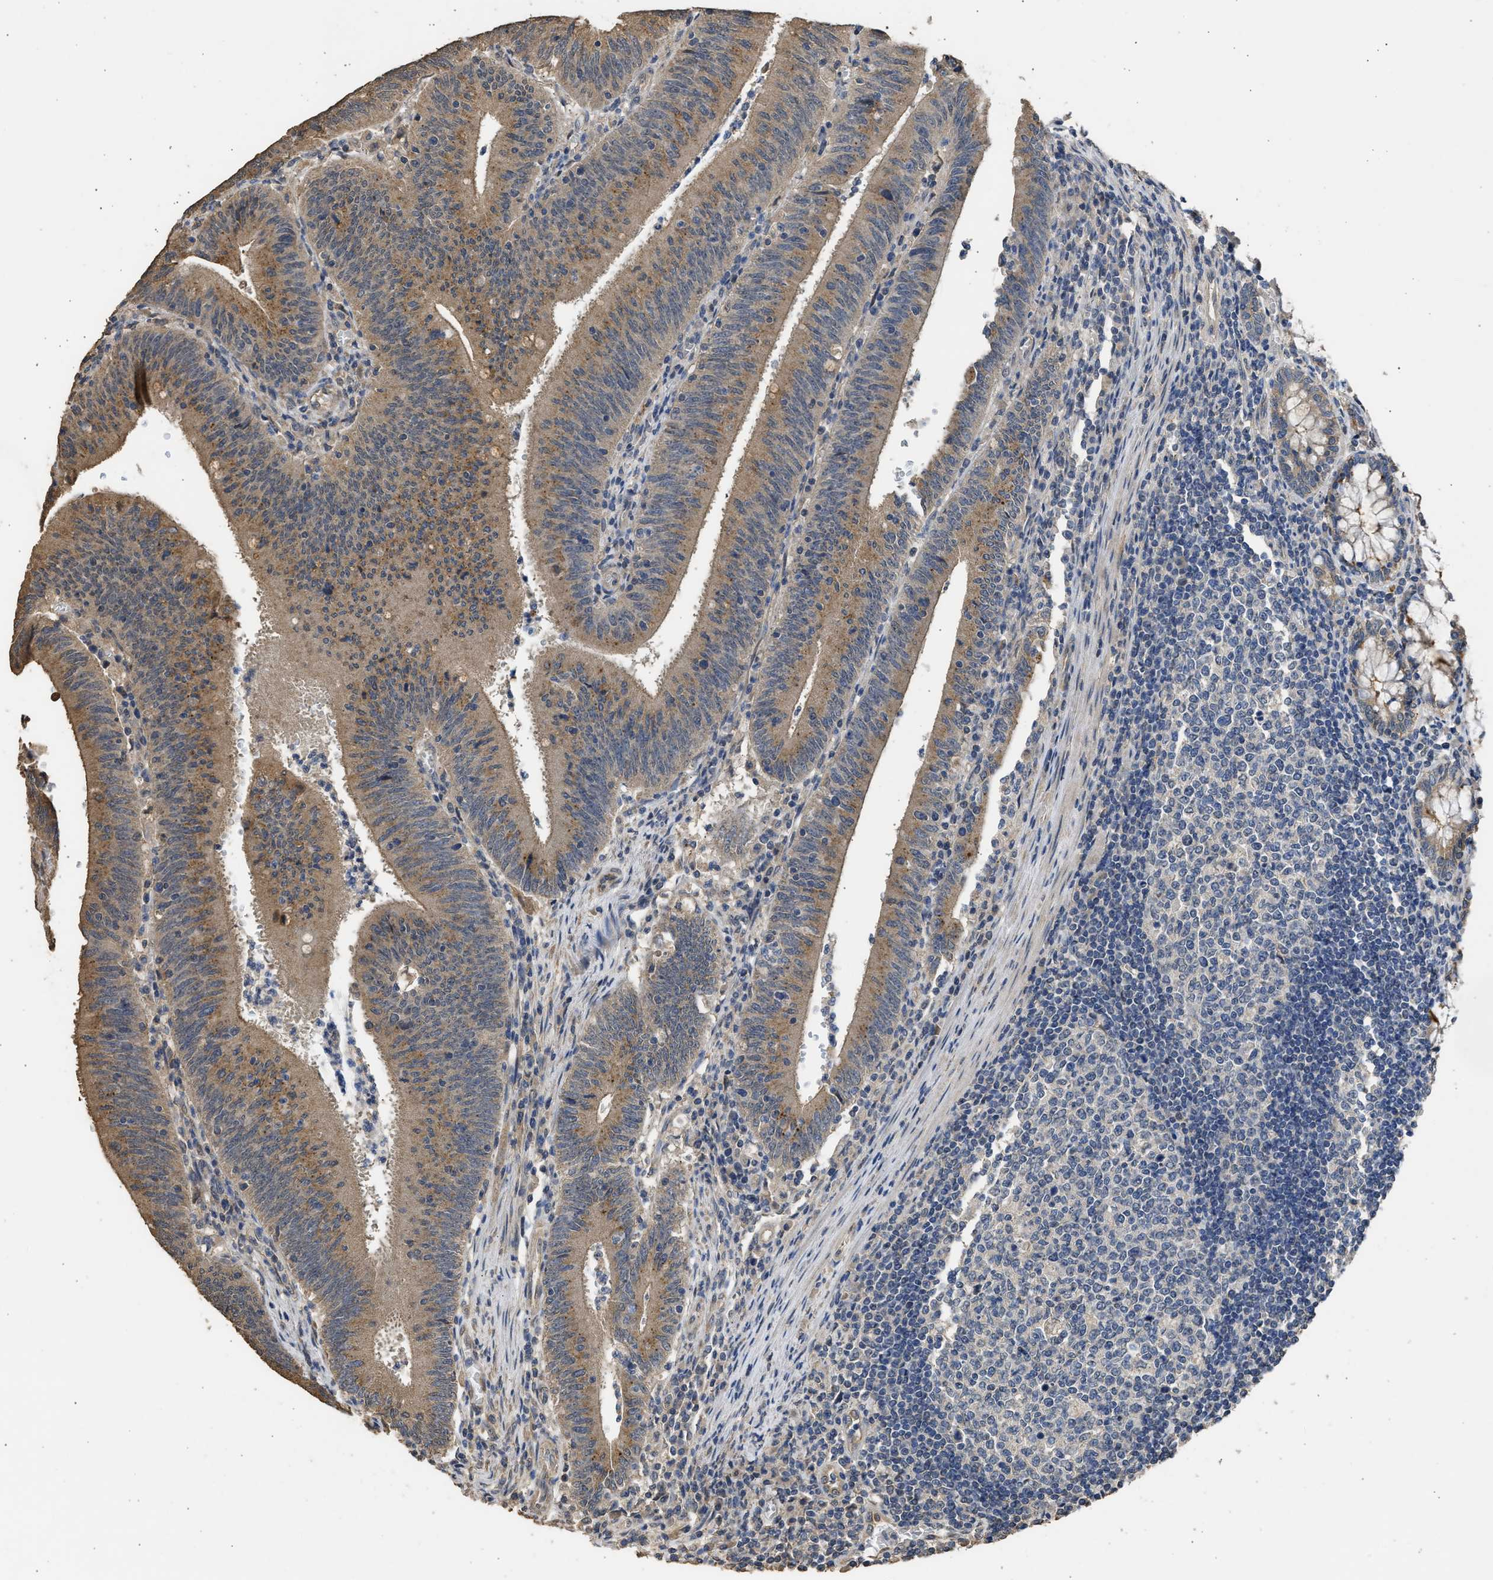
{"staining": {"intensity": "moderate", "quantity": ">75%", "location": "cytoplasmic/membranous"}, "tissue": "colorectal cancer", "cell_type": "Tumor cells", "image_type": "cancer", "snomed": [{"axis": "morphology", "description": "Normal tissue, NOS"}, {"axis": "morphology", "description": "Adenocarcinoma, NOS"}, {"axis": "topography", "description": "Rectum"}], "caption": "IHC of adenocarcinoma (colorectal) exhibits medium levels of moderate cytoplasmic/membranous staining in about >75% of tumor cells.", "gene": "SPINT2", "patient": {"sex": "female", "age": 66}}